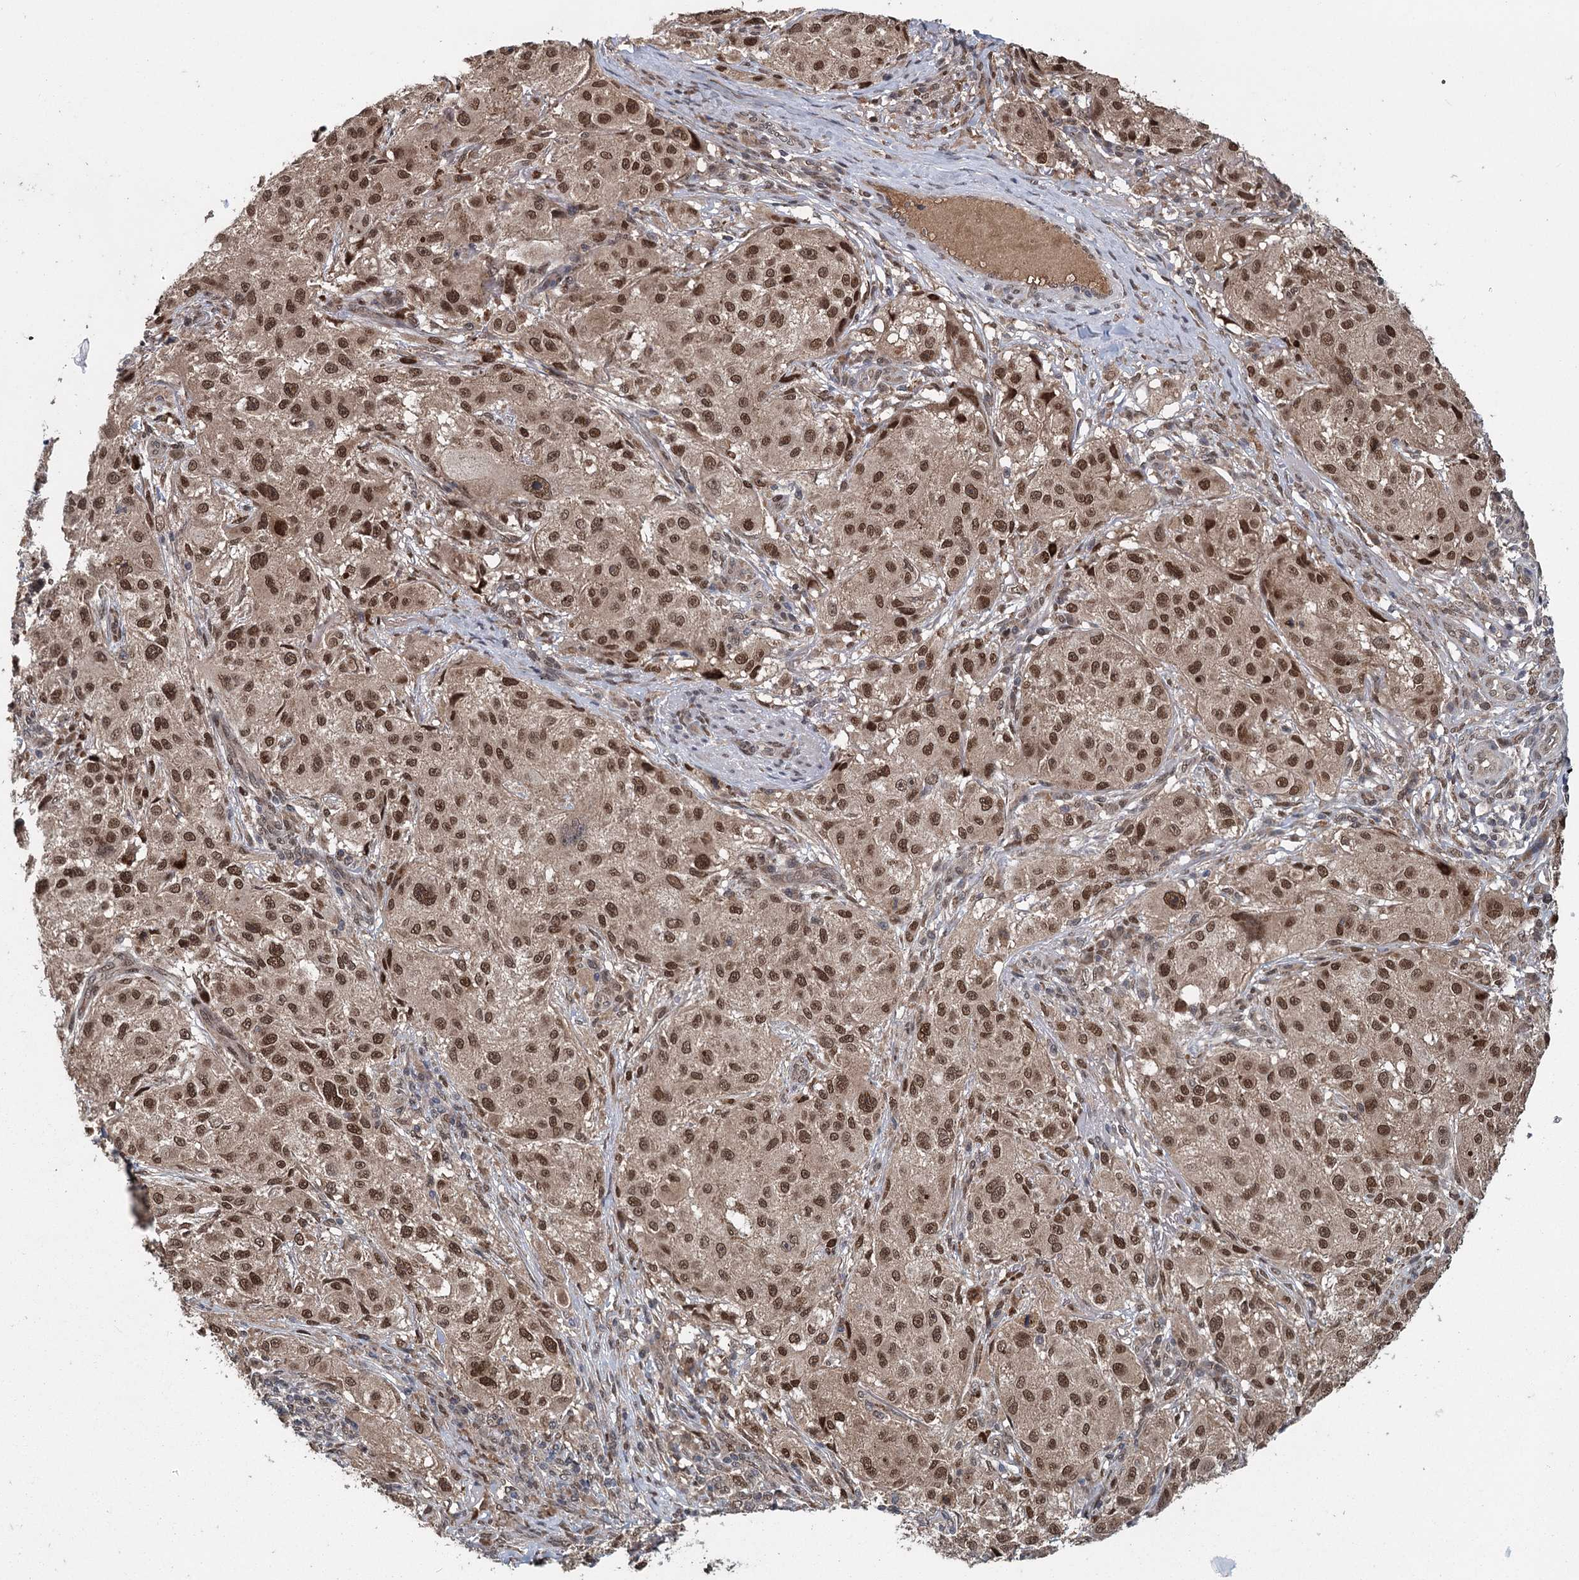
{"staining": {"intensity": "strong", "quantity": ">75%", "location": "nuclear"}, "tissue": "melanoma", "cell_type": "Tumor cells", "image_type": "cancer", "snomed": [{"axis": "morphology", "description": "Necrosis, NOS"}, {"axis": "morphology", "description": "Malignant melanoma, NOS"}, {"axis": "topography", "description": "Skin"}], "caption": "A high amount of strong nuclear staining is identified in approximately >75% of tumor cells in melanoma tissue.", "gene": "MYG1", "patient": {"sex": "female", "age": 87}}